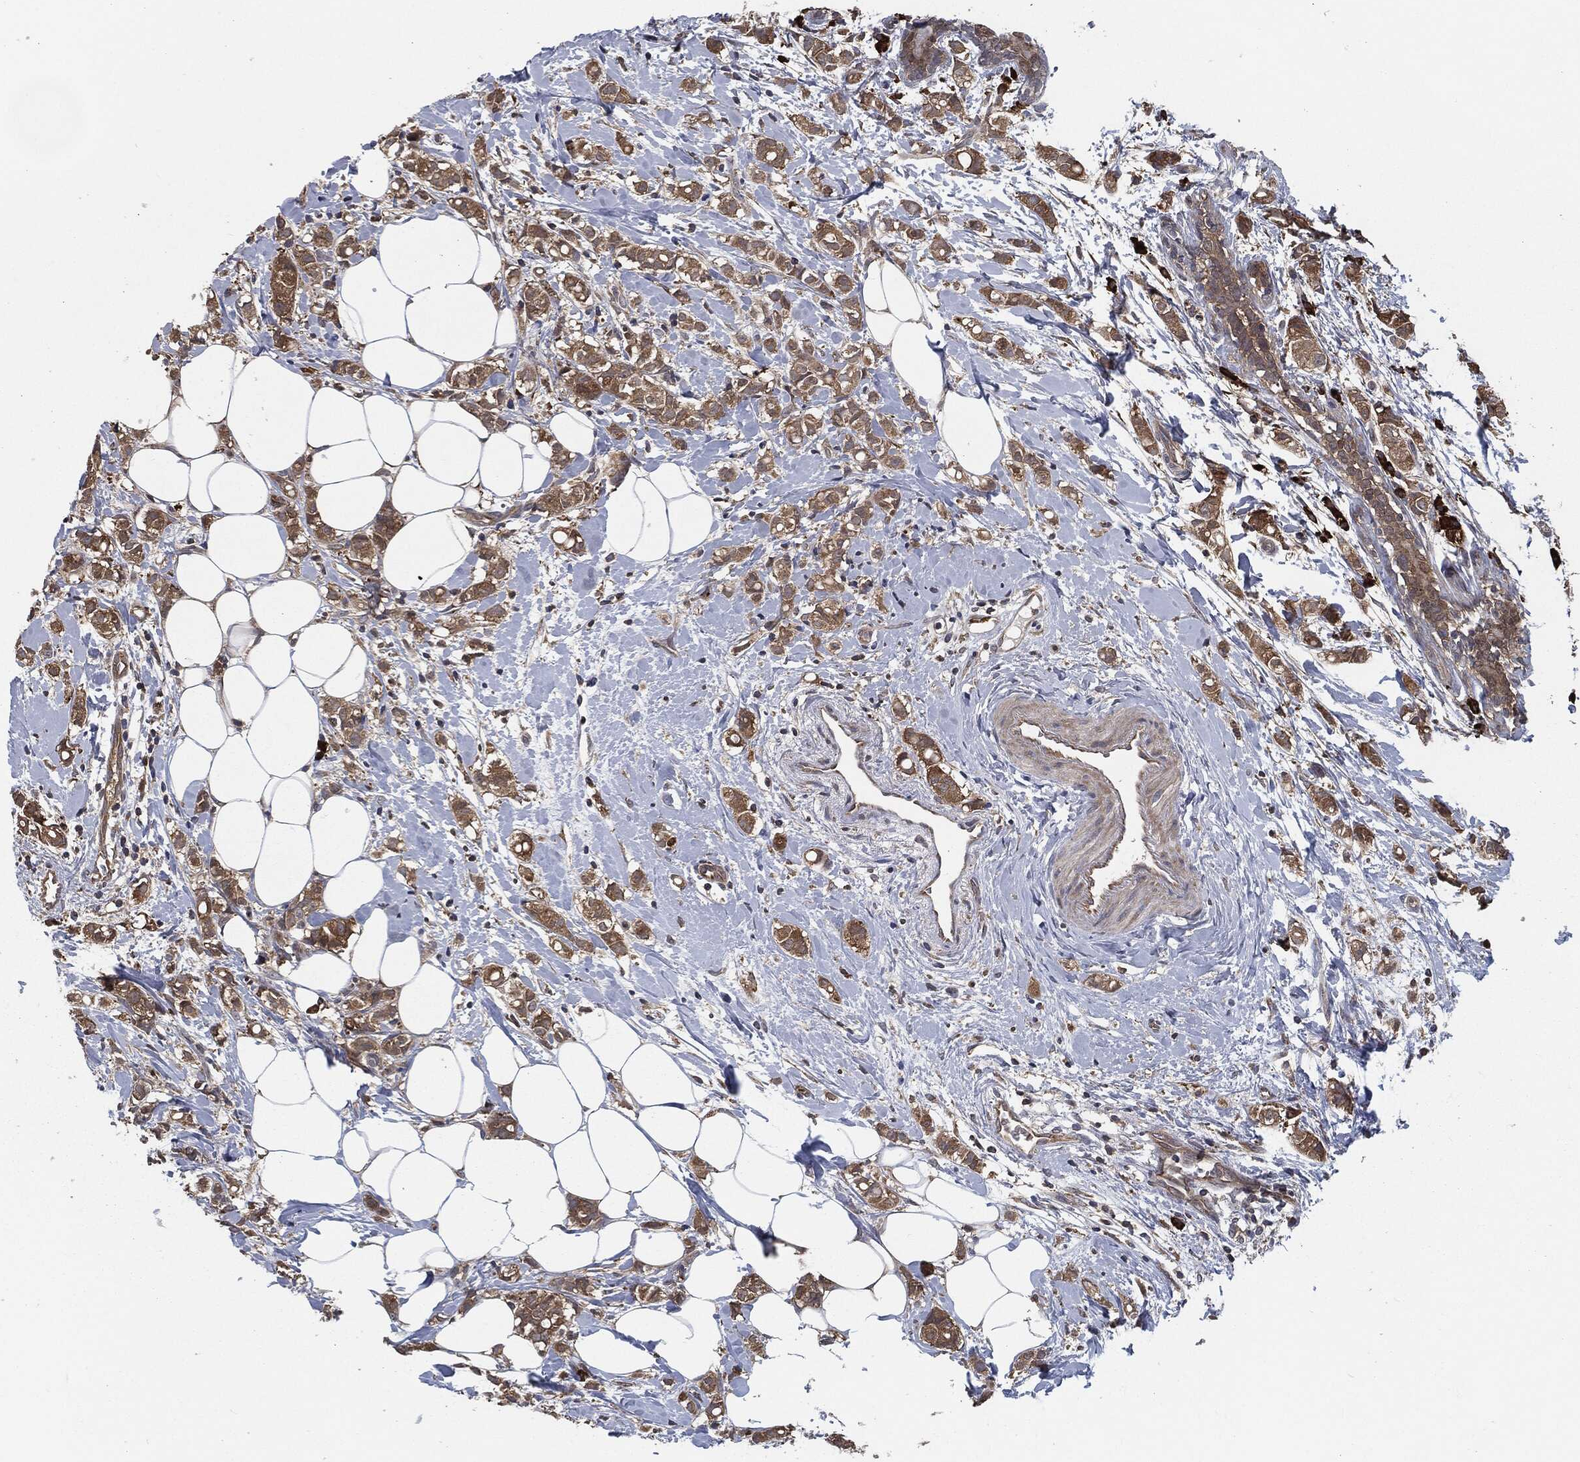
{"staining": {"intensity": "moderate", "quantity": ">75%", "location": "cytoplasmic/membranous"}, "tissue": "breast cancer", "cell_type": "Tumor cells", "image_type": "cancer", "snomed": [{"axis": "morphology", "description": "Normal tissue, NOS"}, {"axis": "morphology", "description": "Duct carcinoma"}, {"axis": "topography", "description": "Breast"}], "caption": "A high-resolution photomicrograph shows immunohistochemistry (IHC) staining of intraductal carcinoma (breast), which shows moderate cytoplasmic/membranous staining in about >75% of tumor cells. (Brightfield microscopy of DAB IHC at high magnification).", "gene": "PRDX4", "patient": {"sex": "female", "age": 44}}